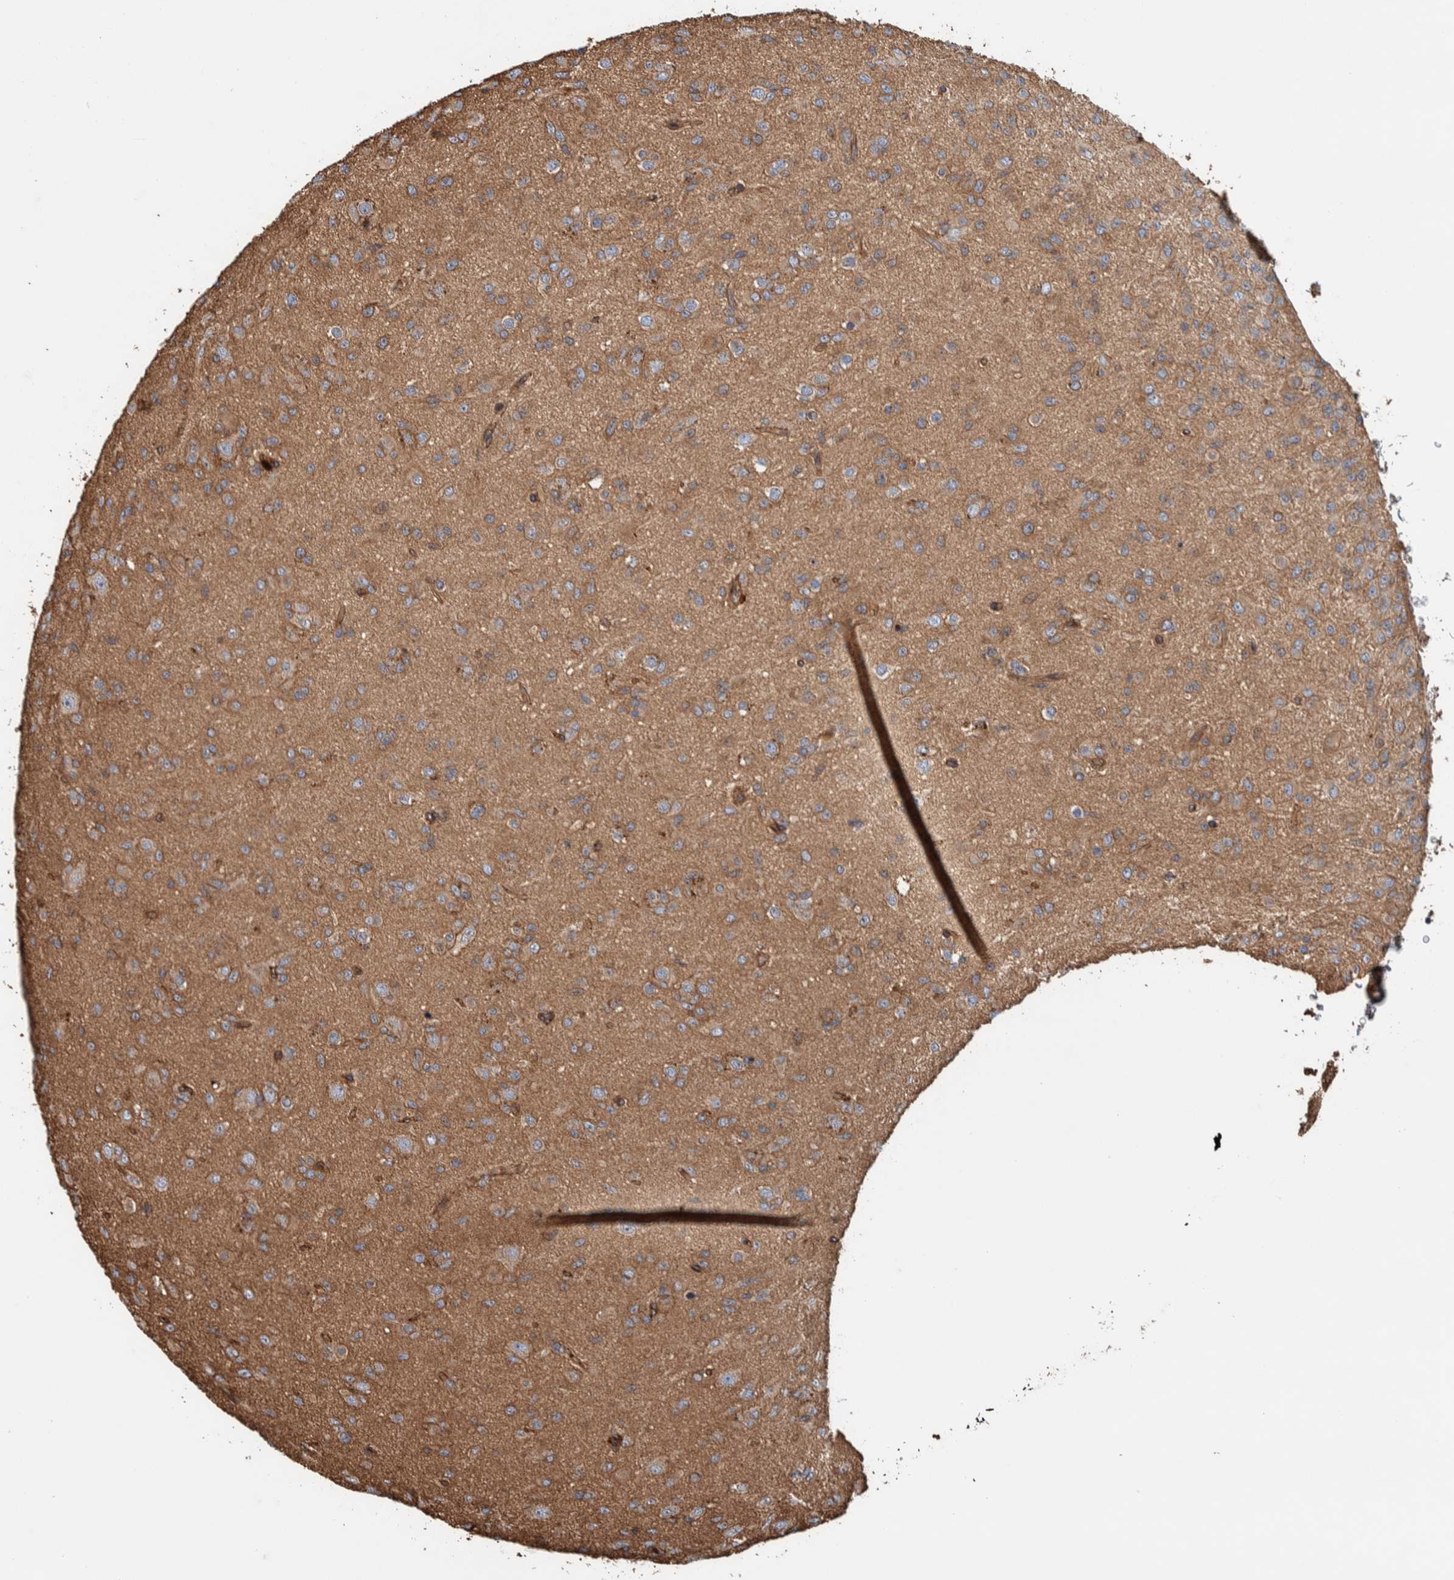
{"staining": {"intensity": "moderate", "quantity": ">75%", "location": "cytoplasmic/membranous"}, "tissue": "glioma", "cell_type": "Tumor cells", "image_type": "cancer", "snomed": [{"axis": "morphology", "description": "Glioma, malignant, Low grade"}, {"axis": "topography", "description": "Brain"}], "caption": "IHC histopathology image of malignant glioma (low-grade) stained for a protein (brown), which exhibits medium levels of moderate cytoplasmic/membranous expression in approximately >75% of tumor cells.", "gene": "PKD1L1", "patient": {"sex": "male", "age": 65}}